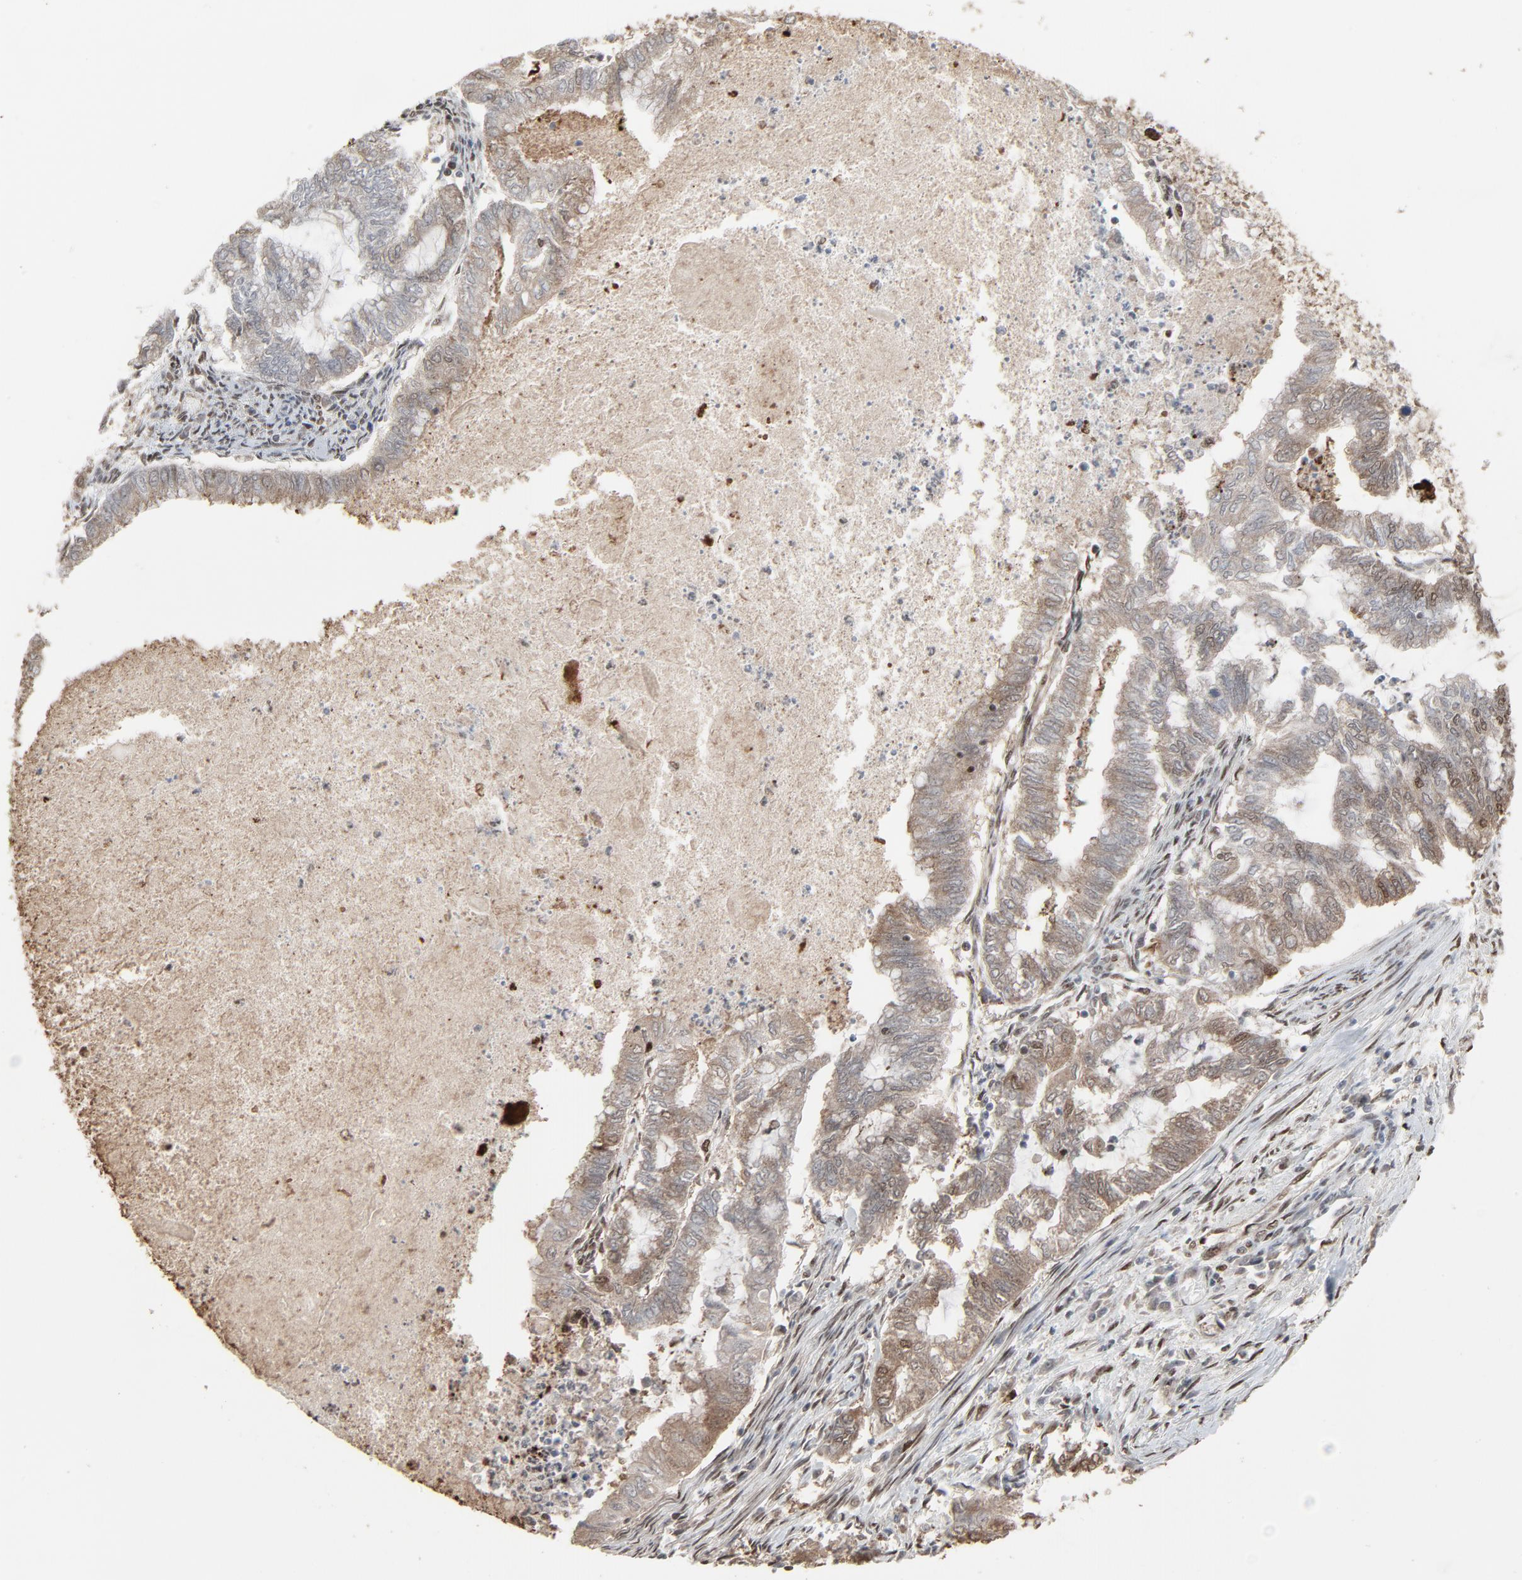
{"staining": {"intensity": "moderate", "quantity": "25%-75%", "location": "cytoplasmic/membranous,nuclear"}, "tissue": "endometrial cancer", "cell_type": "Tumor cells", "image_type": "cancer", "snomed": [{"axis": "morphology", "description": "Adenocarcinoma, NOS"}, {"axis": "topography", "description": "Endometrium"}], "caption": "Moderate cytoplasmic/membranous and nuclear protein positivity is seen in about 25%-75% of tumor cells in endometrial cancer (adenocarcinoma).", "gene": "MEIS2", "patient": {"sex": "female", "age": 79}}